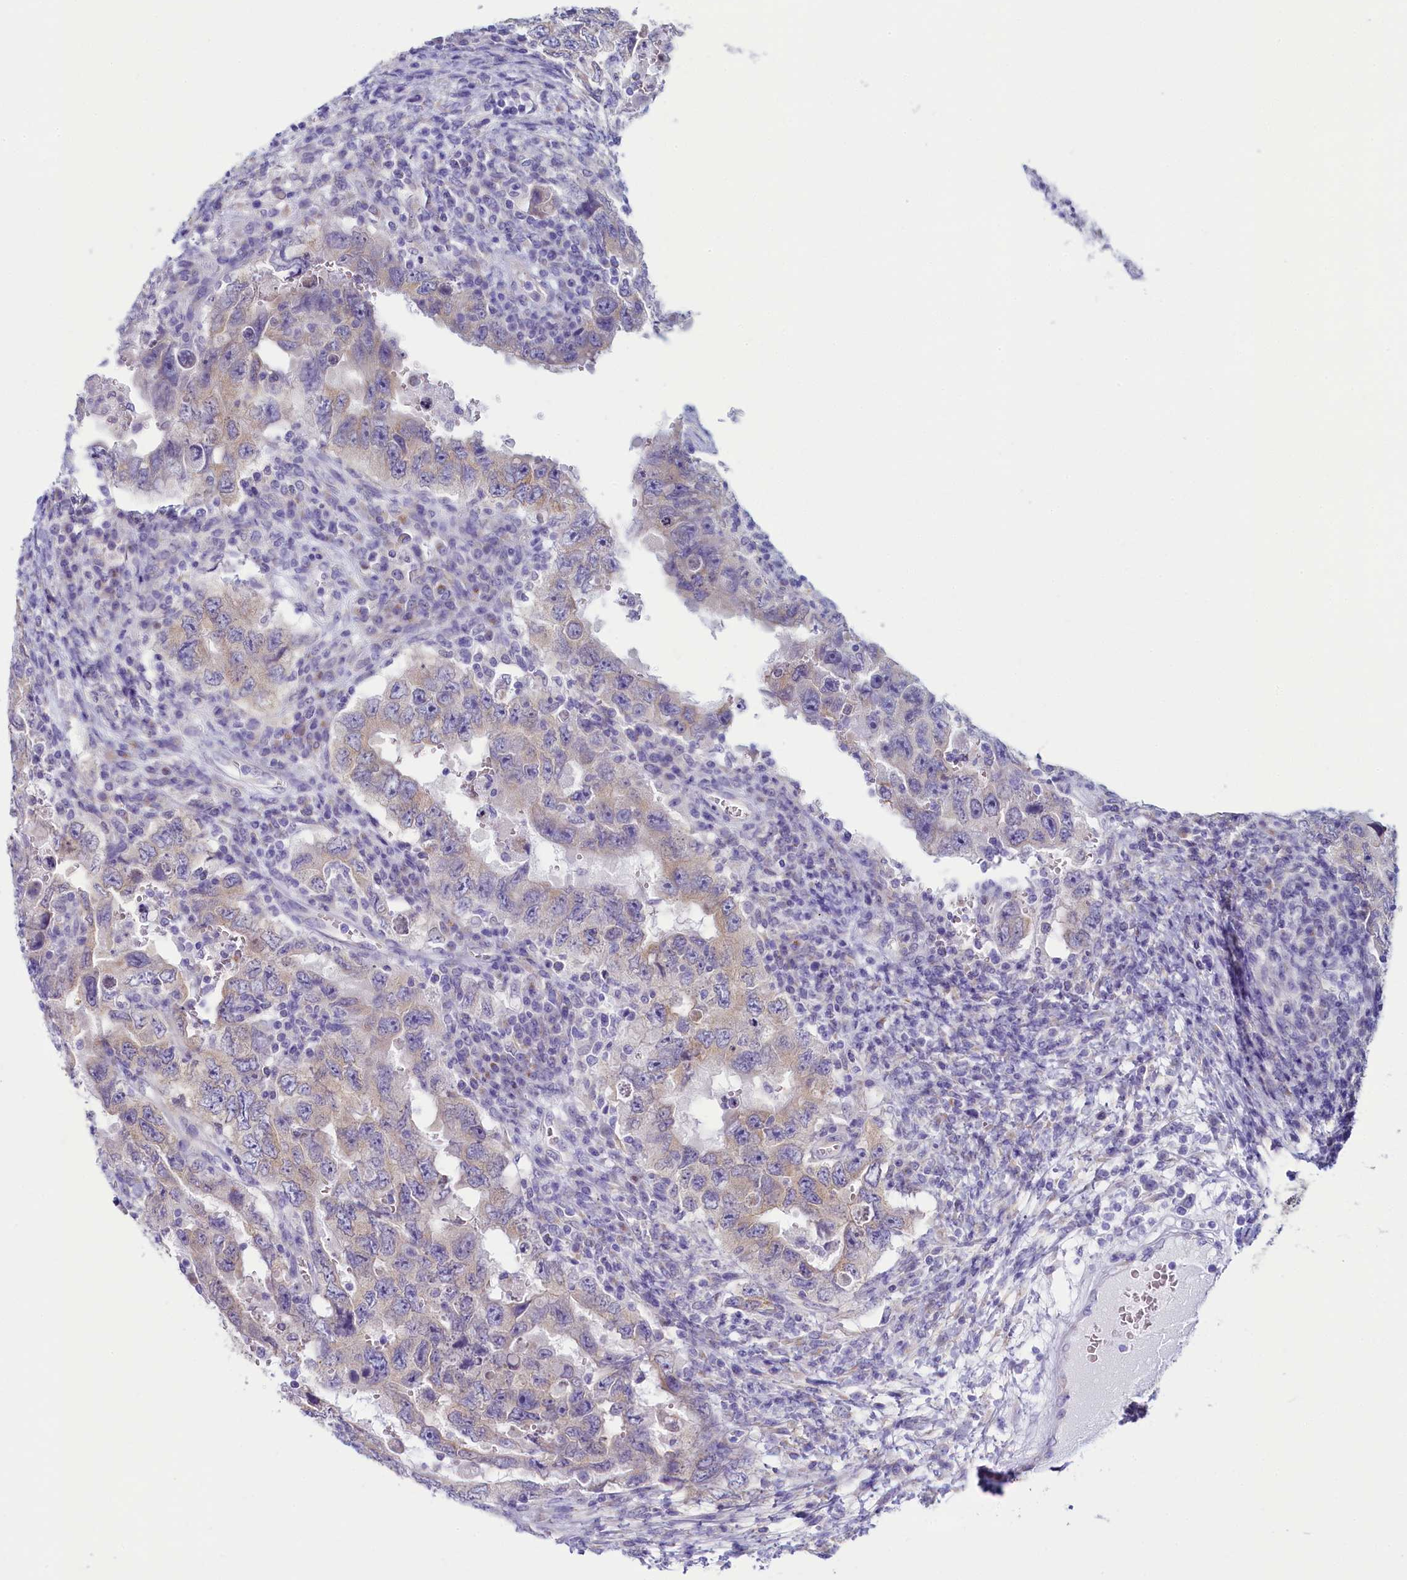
{"staining": {"intensity": "weak", "quantity": "<25%", "location": "cytoplasmic/membranous"}, "tissue": "testis cancer", "cell_type": "Tumor cells", "image_type": "cancer", "snomed": [{"axis": "morphology", "description": "Carcinoma, Embryonal, NOS"}, {"axis": "topography", "description": "Testis"}], "caption": "This is an IHC micrograph of human testis cancer. There is no staining in tumor cells.", "gene": "SKA3", "patient": {"sex": "male", "age": 26}}